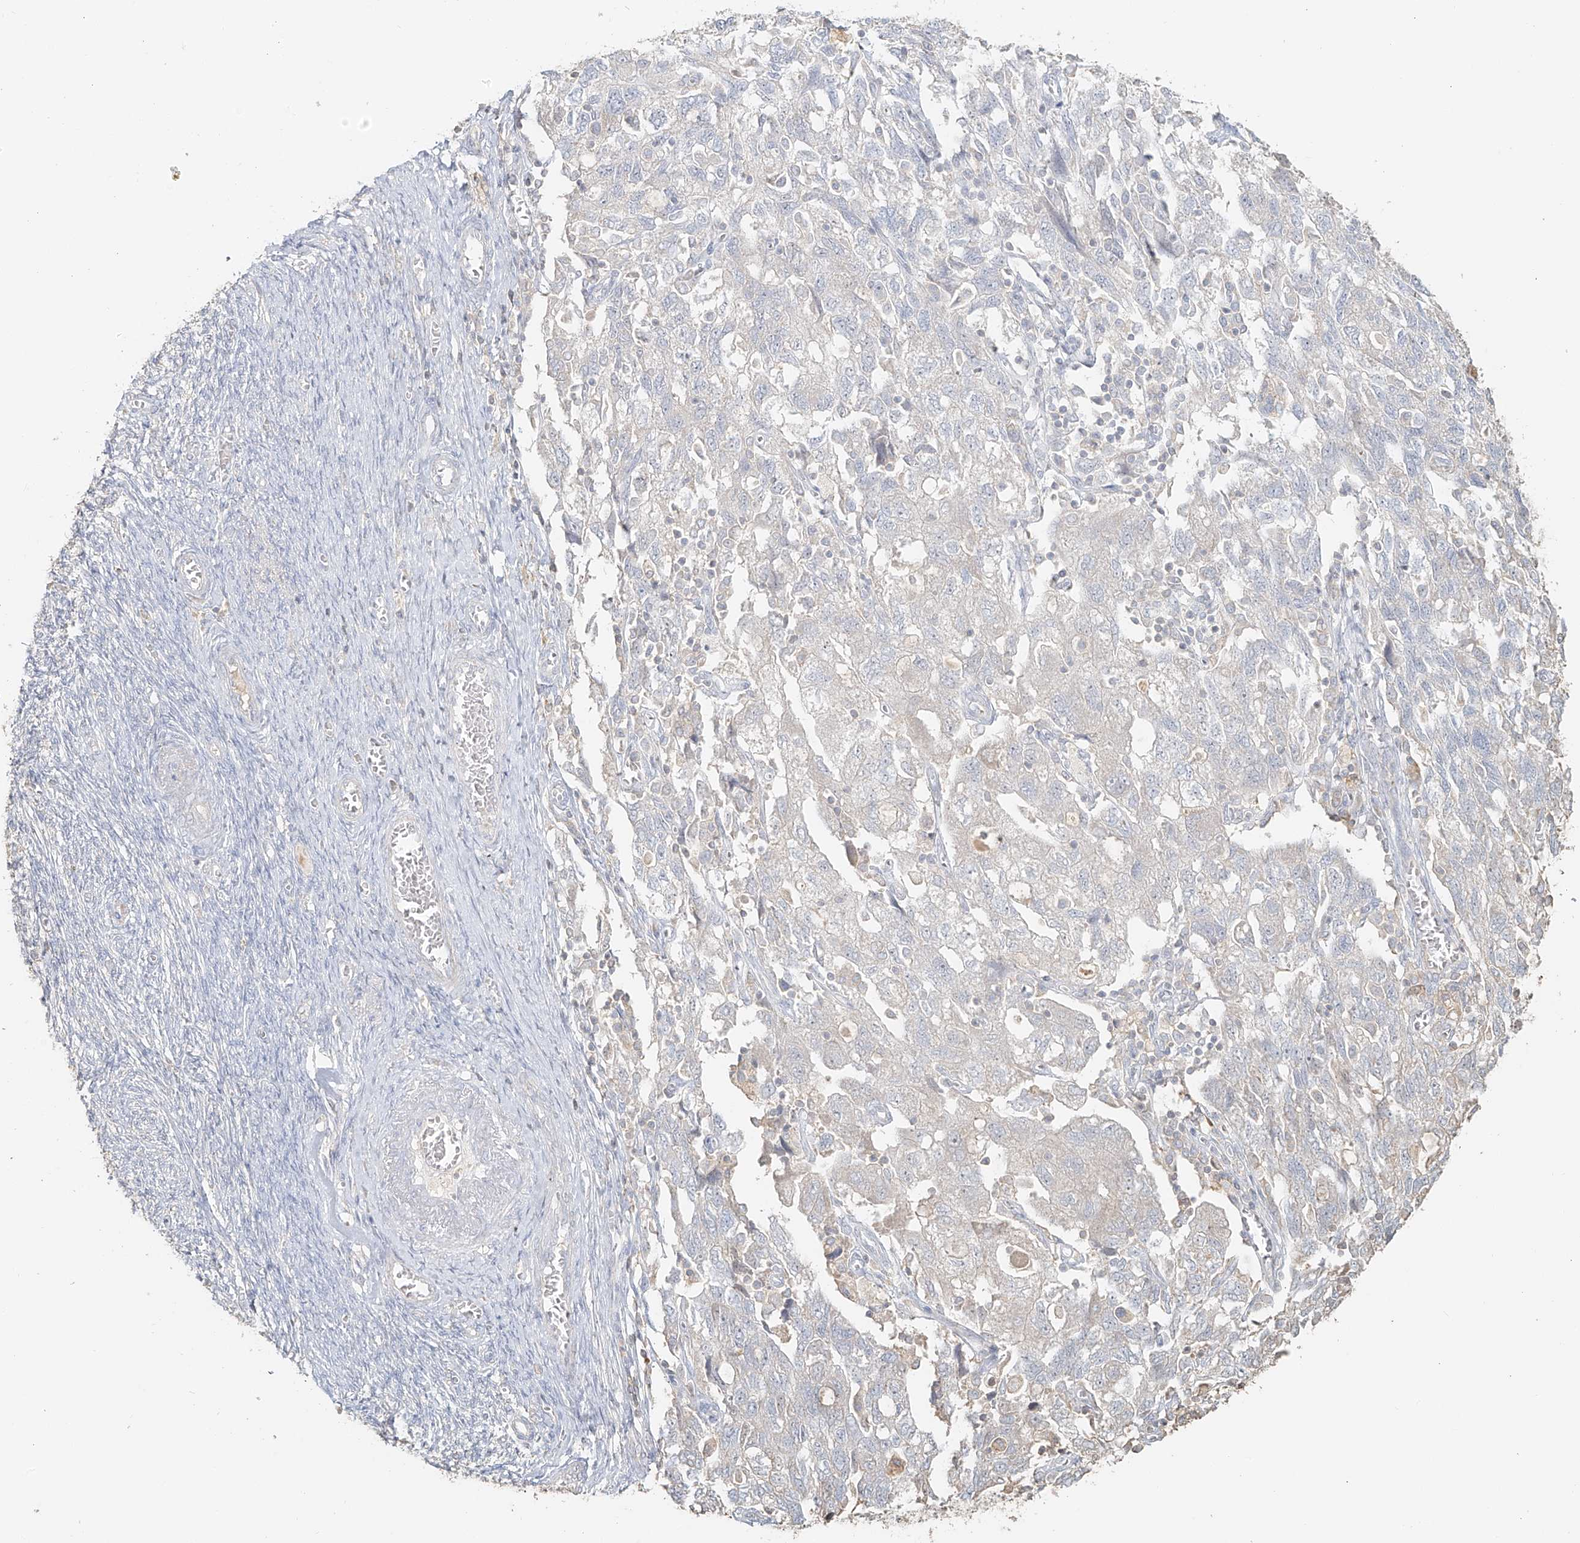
{"staining": {"intensity": "negative", "quantity": "none", "location": "none"}, "tissue": "ovarian cancer", "cell_type": "Tumor cells", "image_type": "cancer", "snomed": [{"axis": "morphology", "description": "Carcinoma, NOS"}, {"axis": "morphology", "description": "Cystadenocarcinoma, serous, NOS"}, {"axis": "topography", "description": "Ovary"}], "caption": "Immunohistochemistry (IHC) image of human ovarian serous cystadenocarcinoma stained for a protein (brown), which displays no expression in tumor cells.", "gene": "NPHS1", "patient": {"sex": "female", "age": 69}}